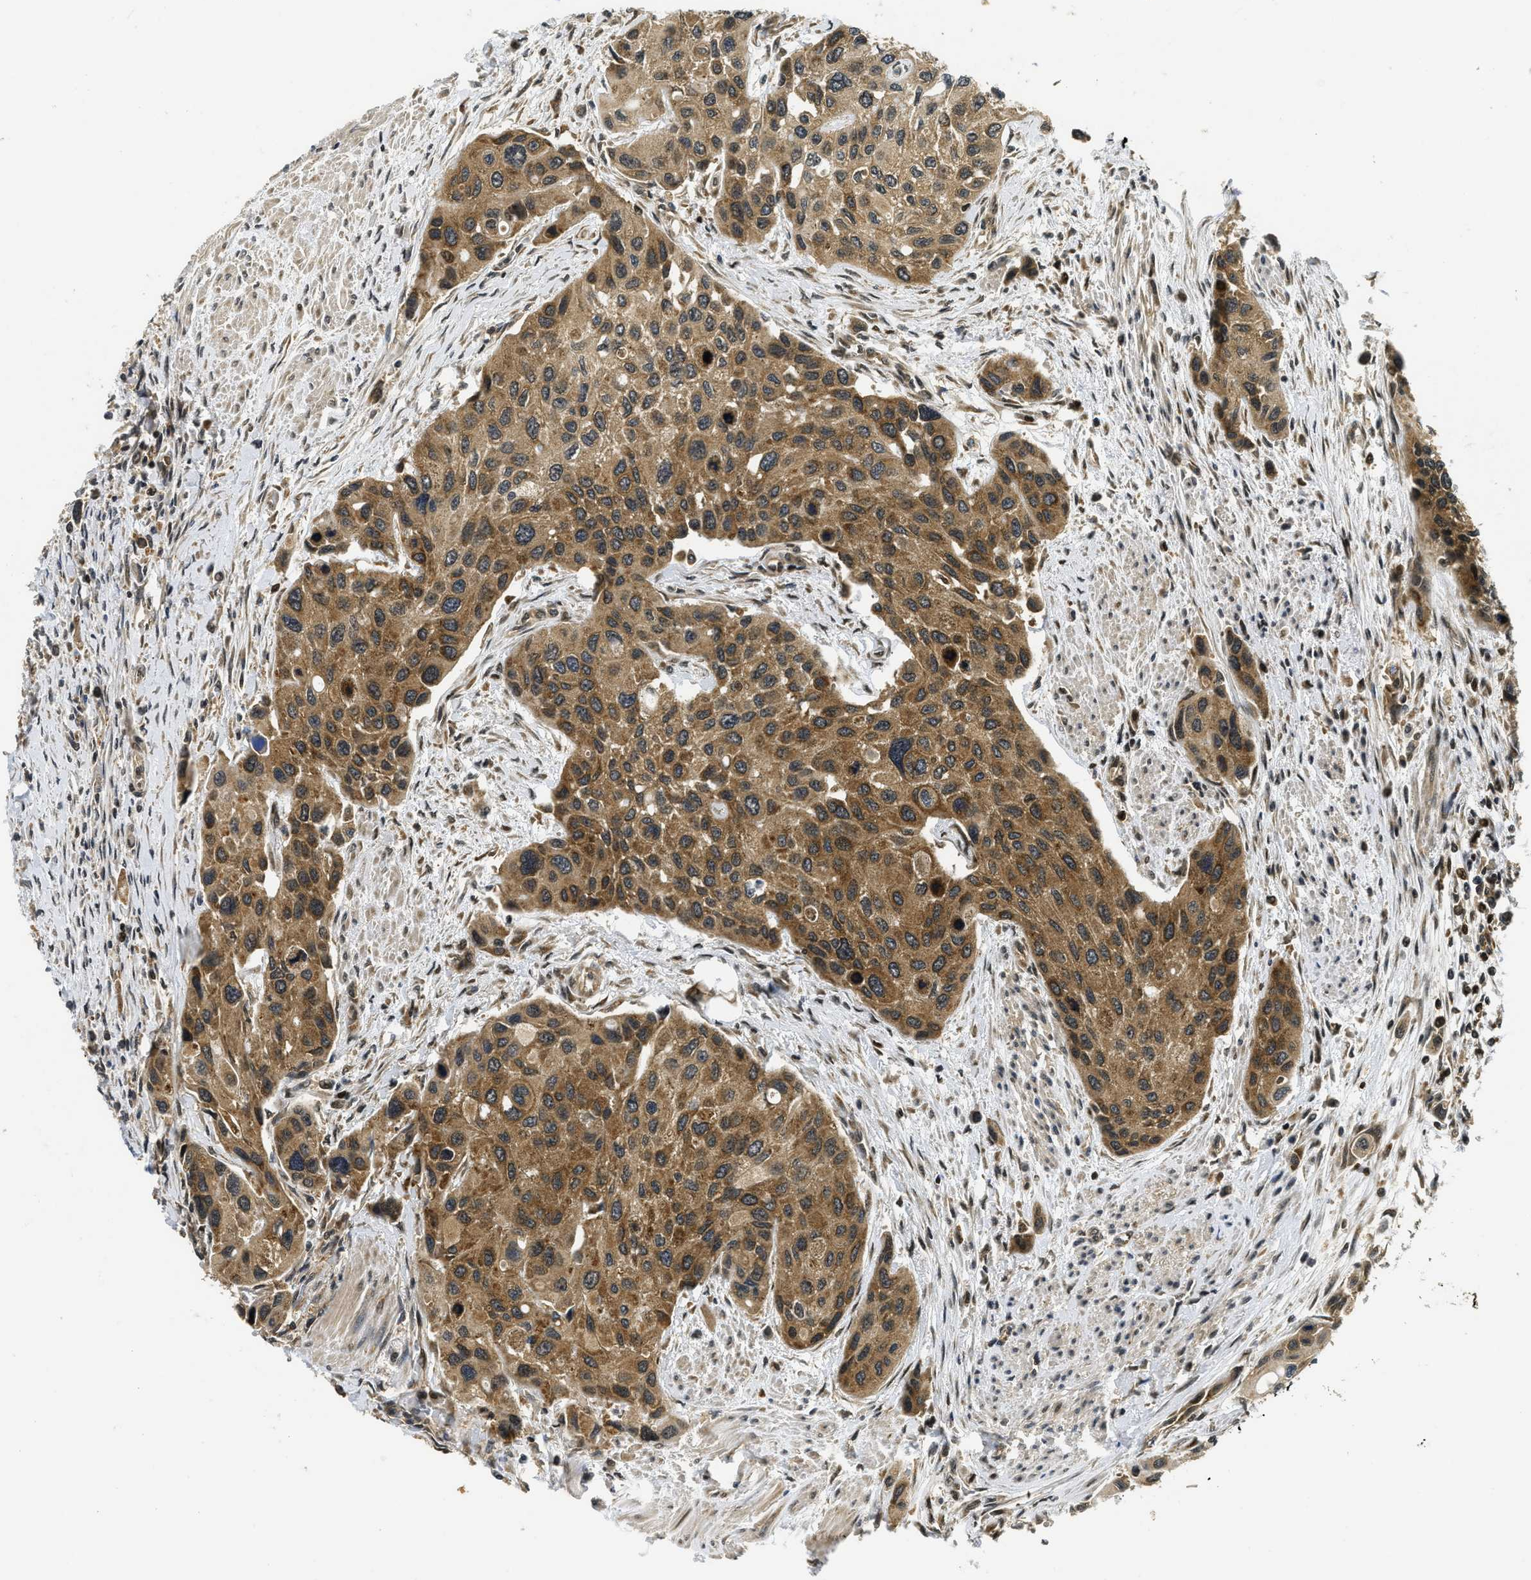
{"staining": {"intensity": "moderate", "quantity": ">75%", "location": "cytoplasmic/membranous"}, "tissue": "urothelial cancer", "cell_type": "Tumor cells", "image_type": "cancer", "snomed": [{"axis": "morphology", "description": "Urothelial carcinoma, High grade"}, {"axis": "topography", "description": "Urinary bladder"}], "caption": "Tumor cells exhibit medium levels of moderate cytoplasmic/membranous positivity in approximately >75% of cells in human high-grade urothelial carcinoma.", "gene": "ADSL", "patient": {"sex": "female", "age": 56}}